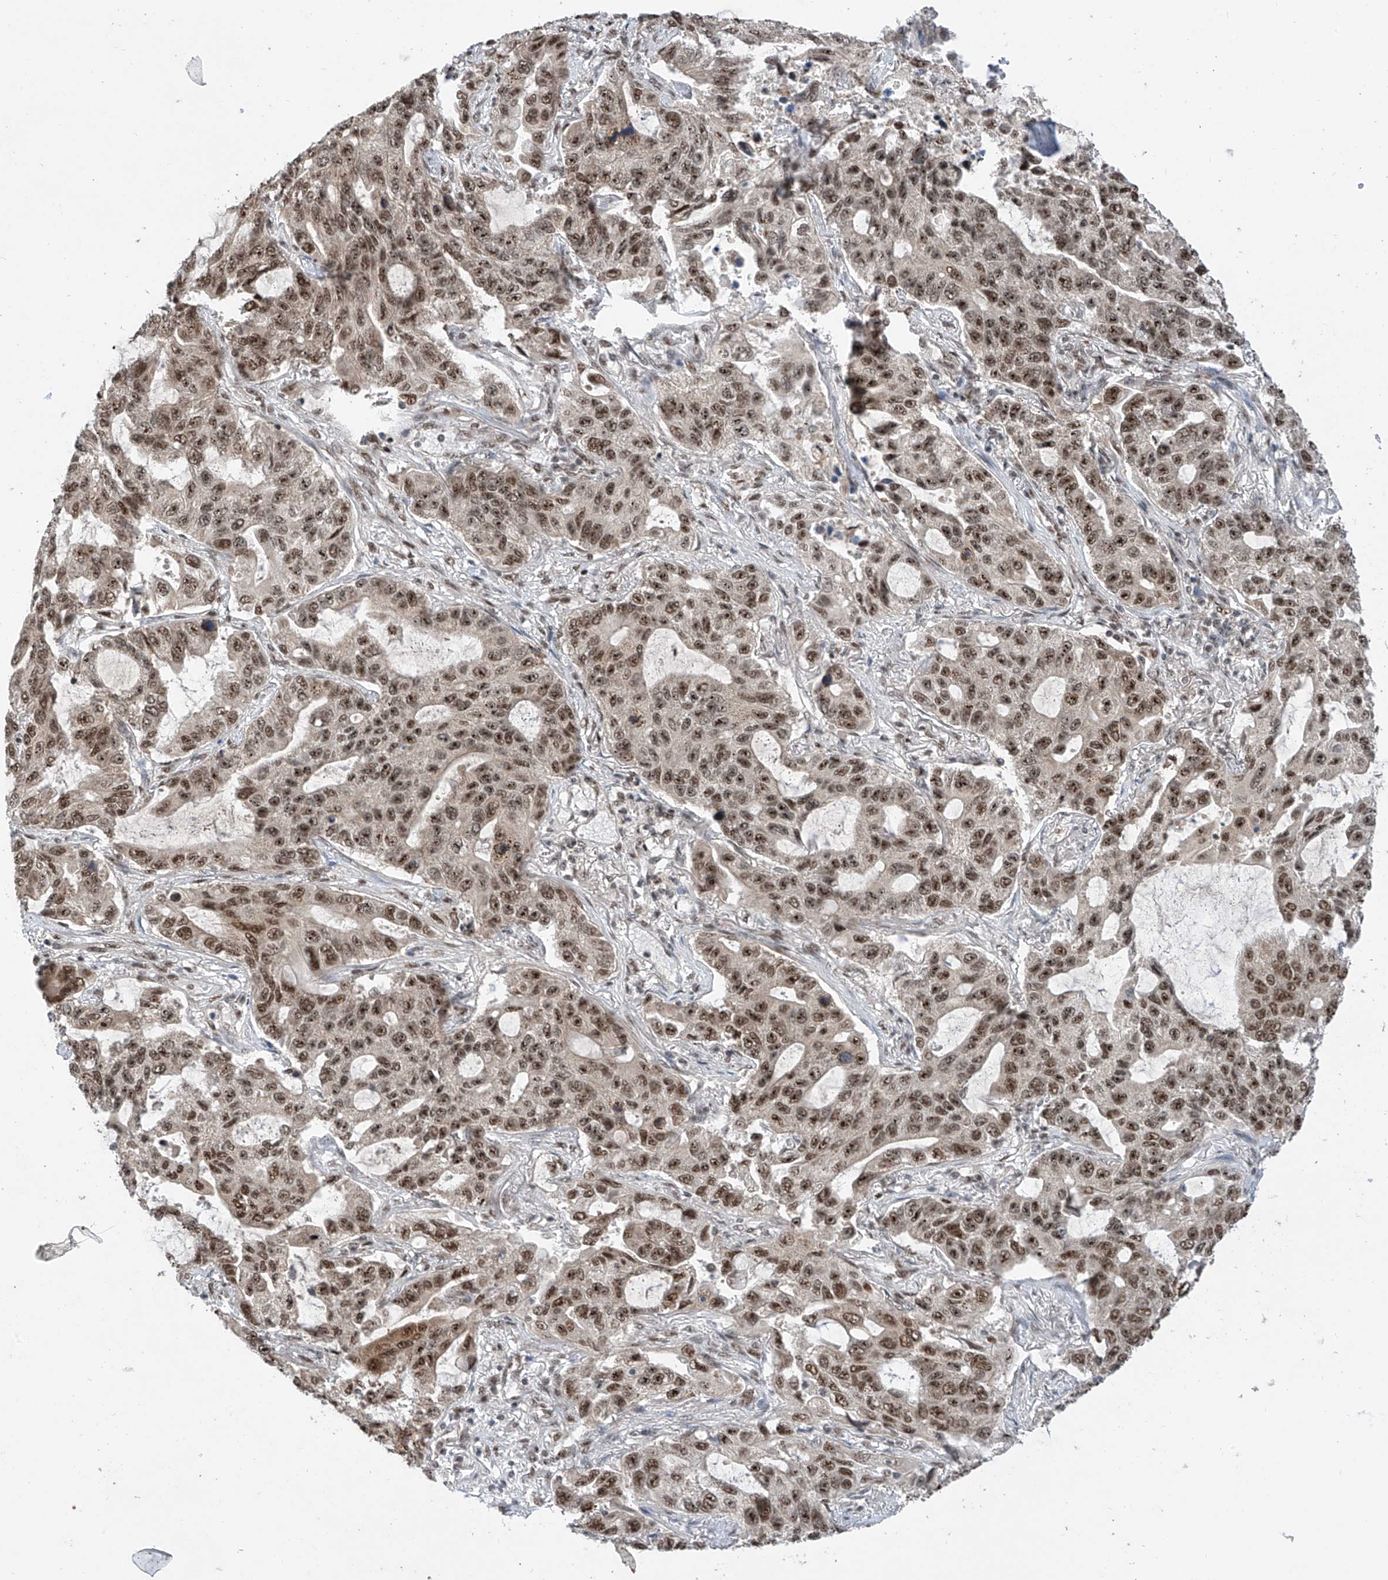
{"staining": {"intensity": "moderate", "quantity": ">75%", "location": "nuclear"}, "tissue": "lung cancer", "cell_type": "Tumor cells", "image_type": "cancer", "snomed": [{"axis": "morphology", "description": "Adenocarcinoma, NOS"}, {"axis": "topography", "description": "Lung"}], "caption": "Immunohistochemical staining of adenocarcinoma (lung) displays medium levels of moderate nuclear protein positivity in about >75% of tumor cells.", "gene": "RPAIN", "patient": {"sex": "male", "age": 64}}